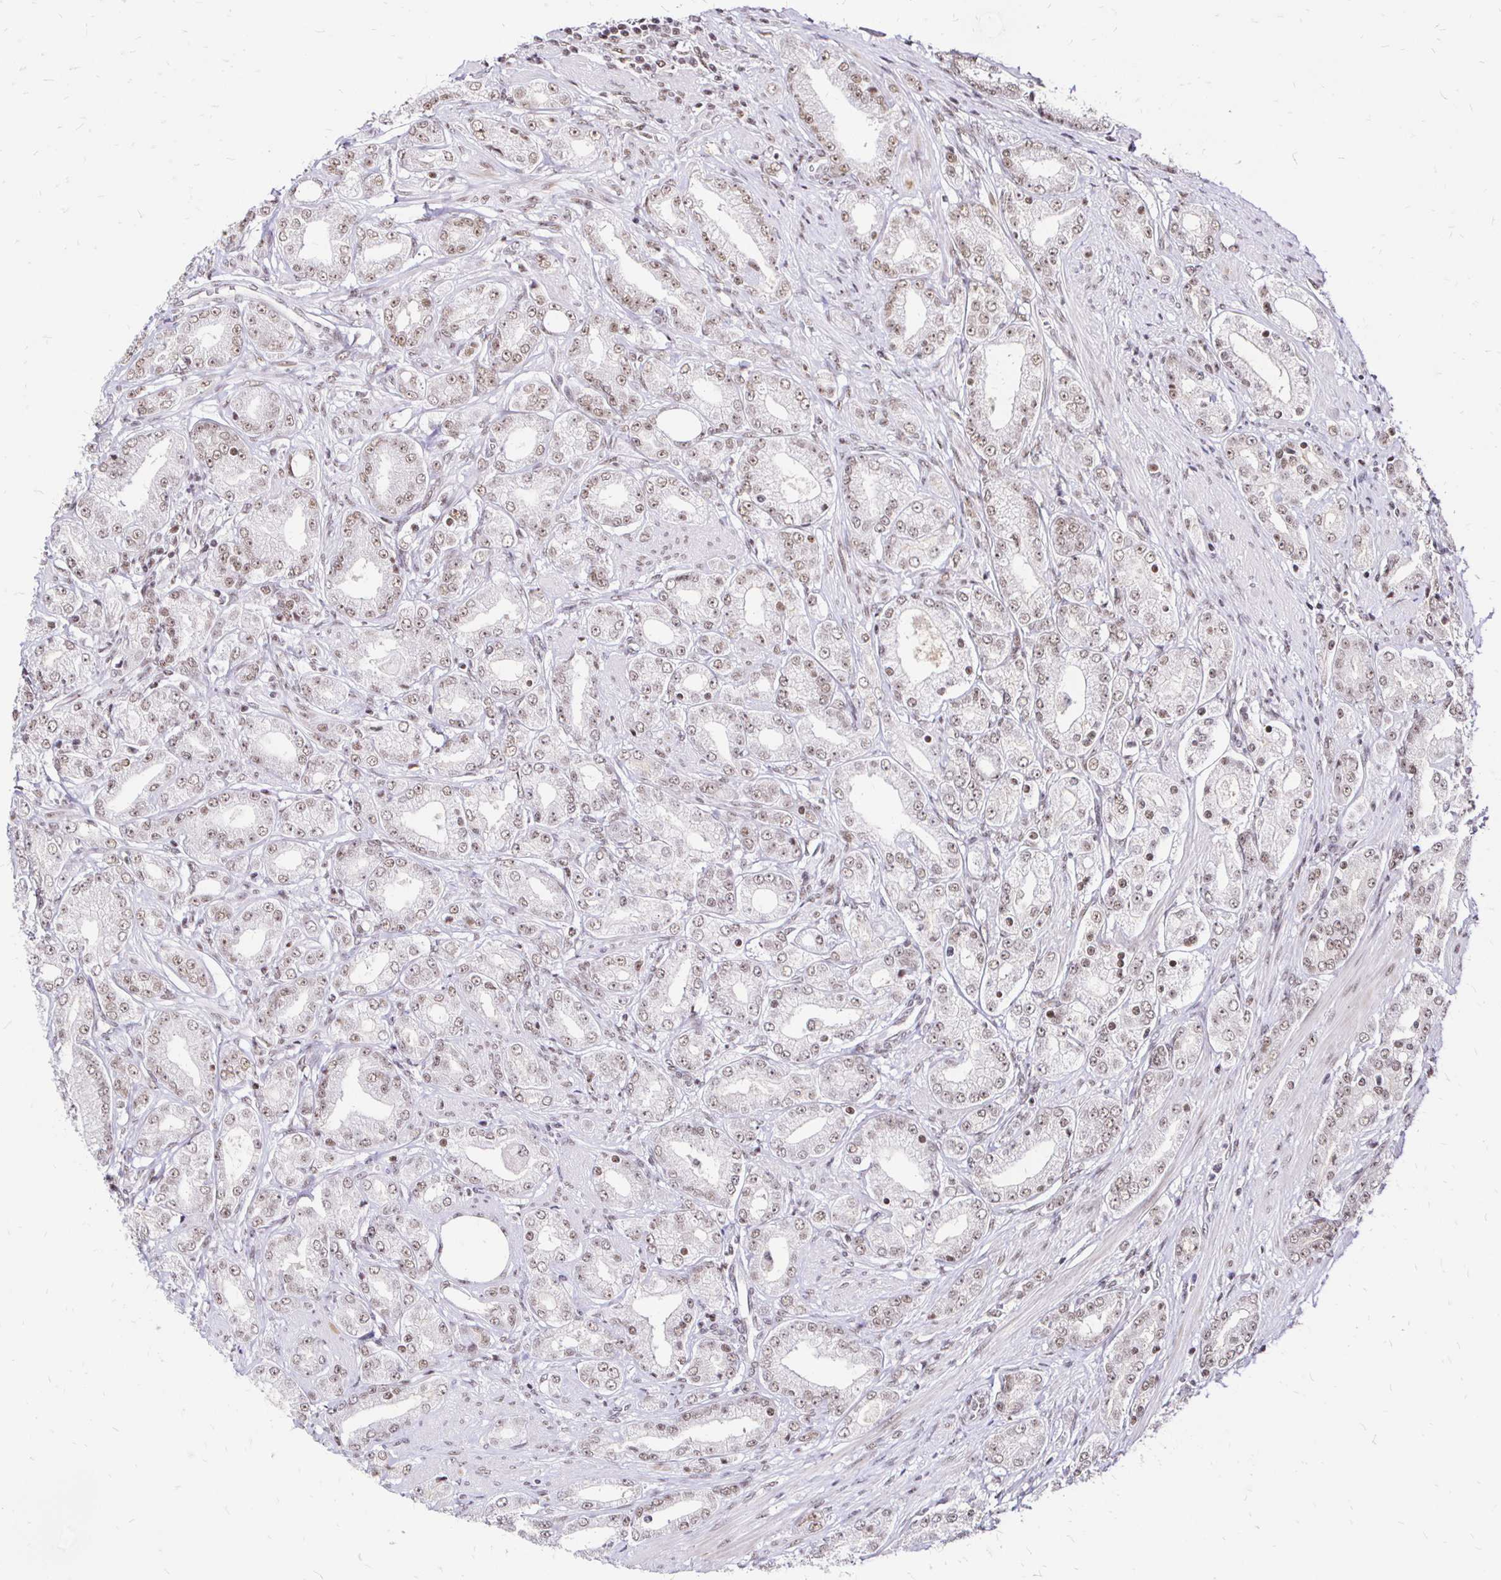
{"staining": {"intensity": "weak", "quantity": ">75%", "location": "nuclear"}, "tissue": "prostate cancer", "cell_type": "Tumor cells", "image_type": "cancer", "snomed": [{"axis": "morphology", "description": "Adenocarcinoma, High grade"}, {"axis": "topography", "description": "Prostate"}], "caption": "Immunohistochemical staining of human prostate cancer (high-grade adenocarcinoma) displays weak nuclear protein expression in approximately >75% of tumor cells.", "gene": "SIN3A", "patient": {"sex": "male", "age": 67}}